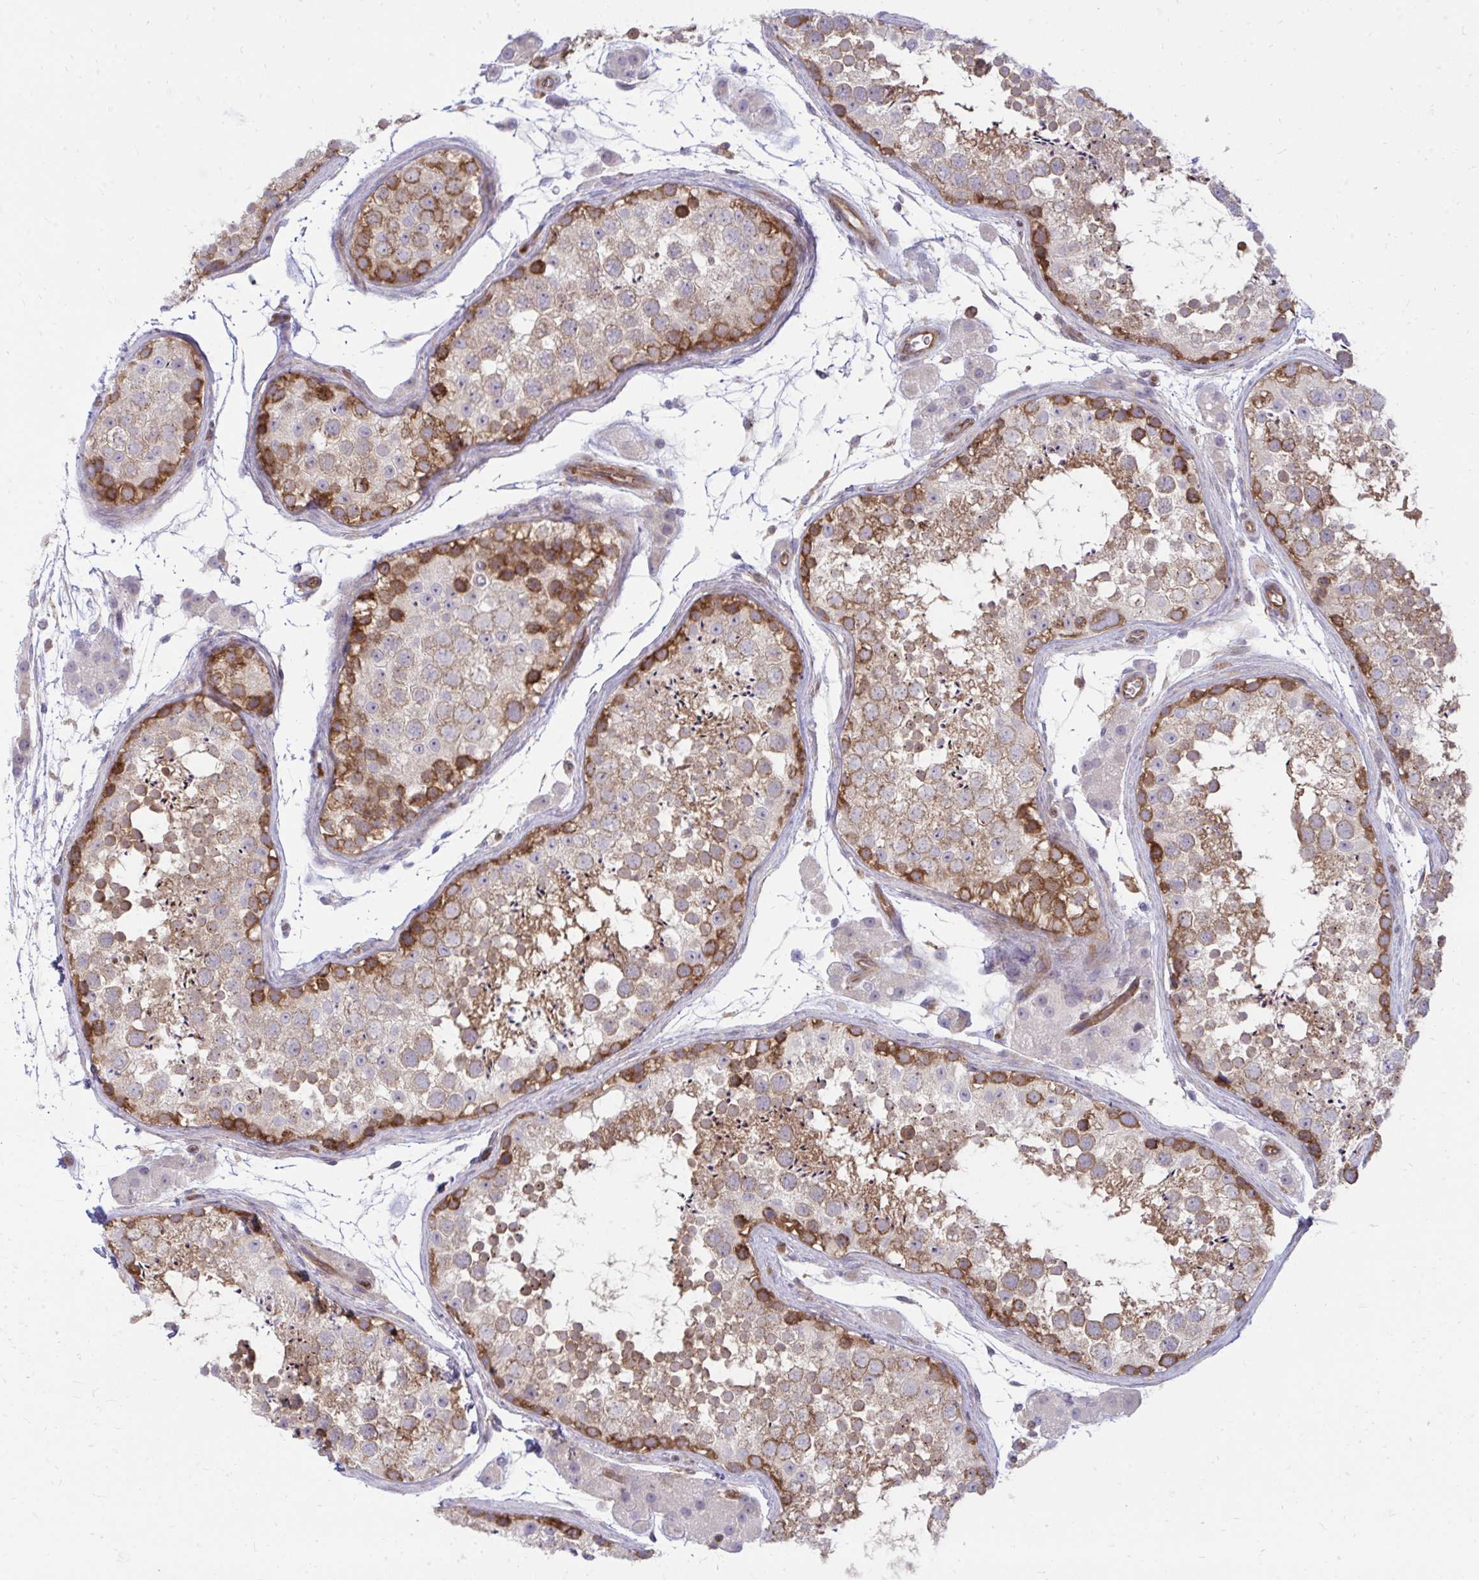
{"staining": {"intensity": "moderate", "quantity": "25%-75%", "location": "cytoplasmic/membranous"}, "tissue": "testis", "cell_type": "Cells in seminiferous ducts", "image_type": "normal", "snomed": [{"axis": "morphology", "description": "Normal tissue, NOS"}, {"axis": "topography", "description": "Testis"}], "caption": "The histopathology image demonstrates staining of benign testis, revealing moderate cytoplasmic/membranous protein staining (brown color) within cells in seminiferous ducts. (Stains: DAB (3,3'-diaminobenzidine) in brown, nuclei in blue, Microscopy: brightfield microscopy at high magnification).", "gene": "ASAP1", "patient": {"sex": "male", "age": 41}}